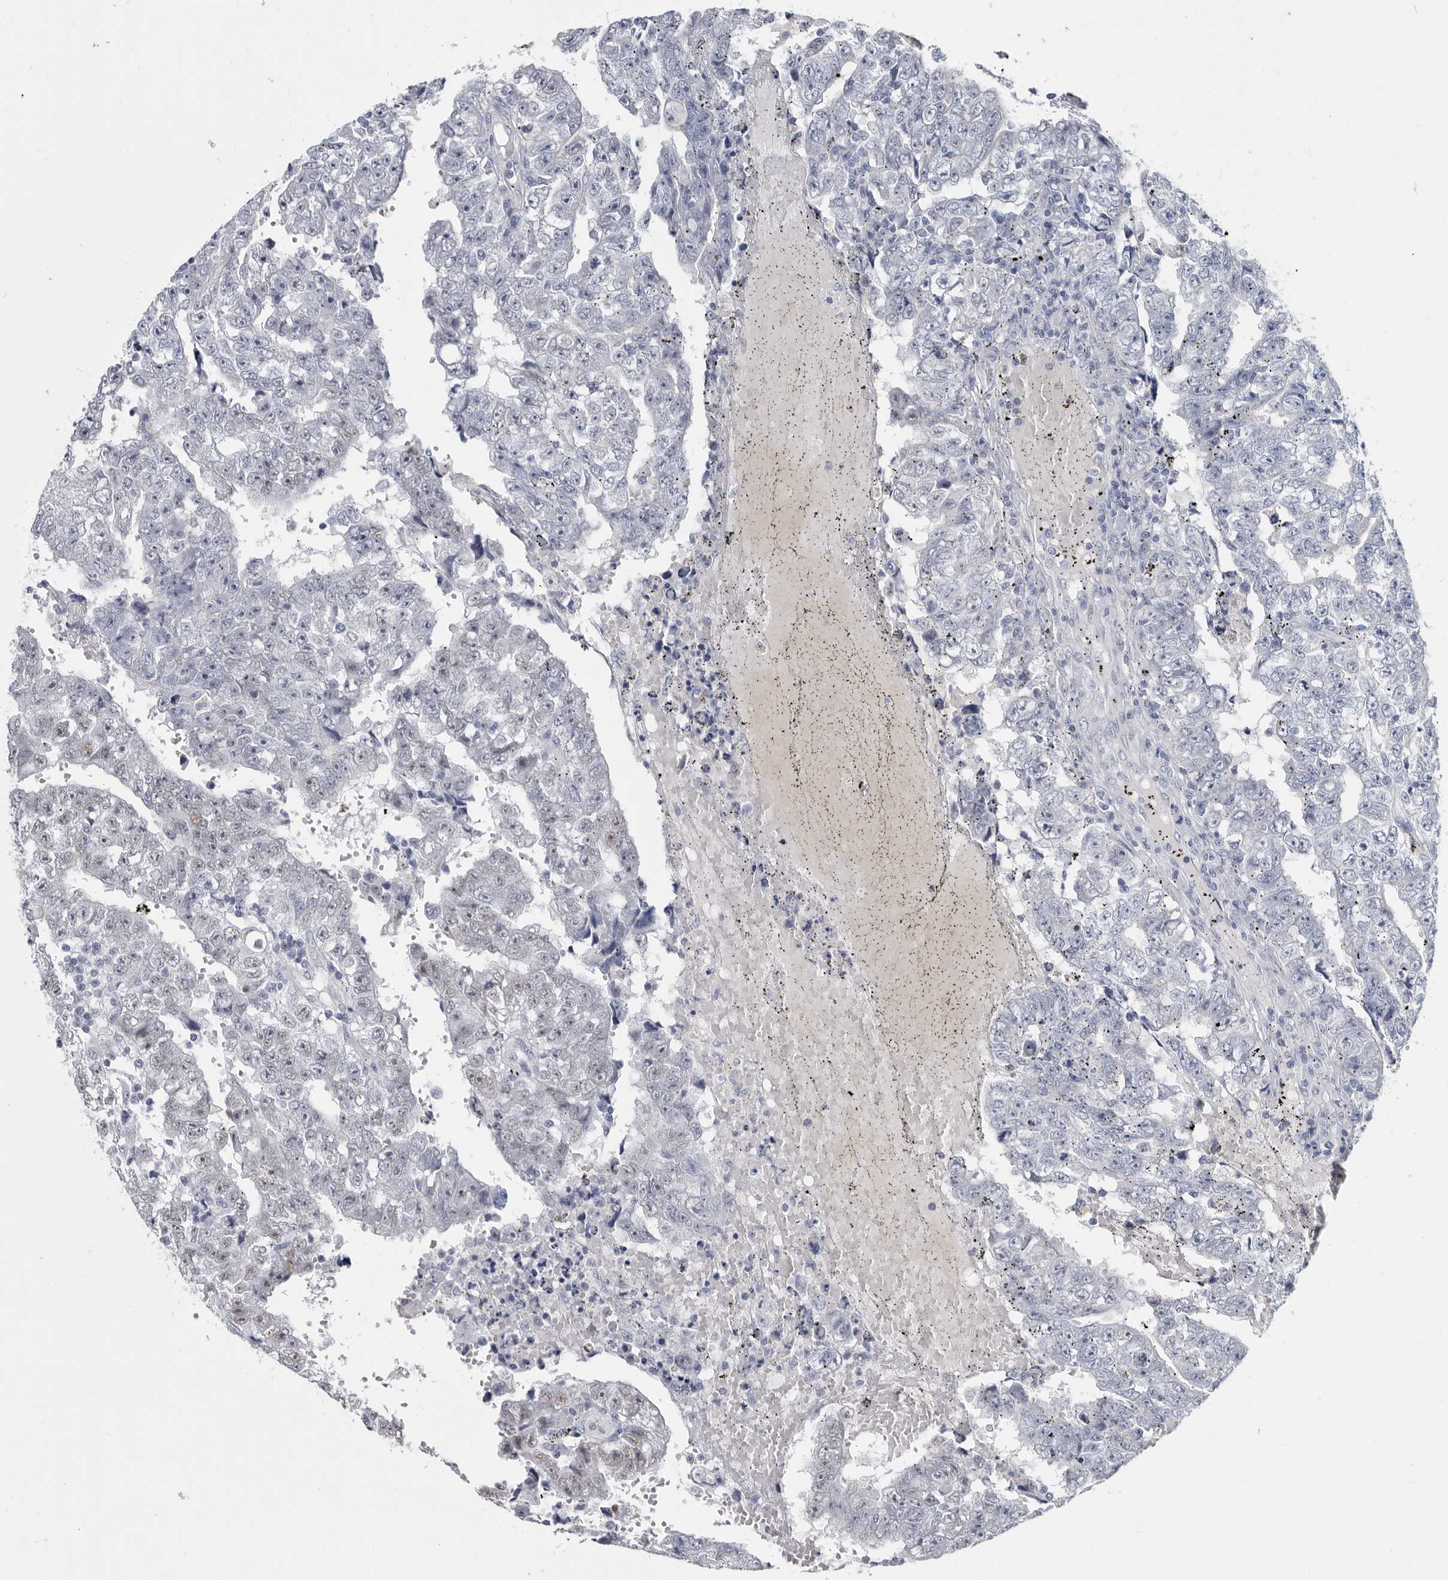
{"staining": {"intensity": "negative", "quantity": "none", "location": "none"}, "tissue": "testis cancer", "cell_type": "Tumor cells", "image_type": "cancer", "snomed": [{"axis": "morphology", "description": "Carcinoma, Embryonal, NOS"}, {"axis": "topography", "description": "Testis"}], "caption": "There is no significant expression in tumor cells of testis embryonal carcinoma.", "gene": "WRAP73", "patient": {"sex": "male", "age": 25}}